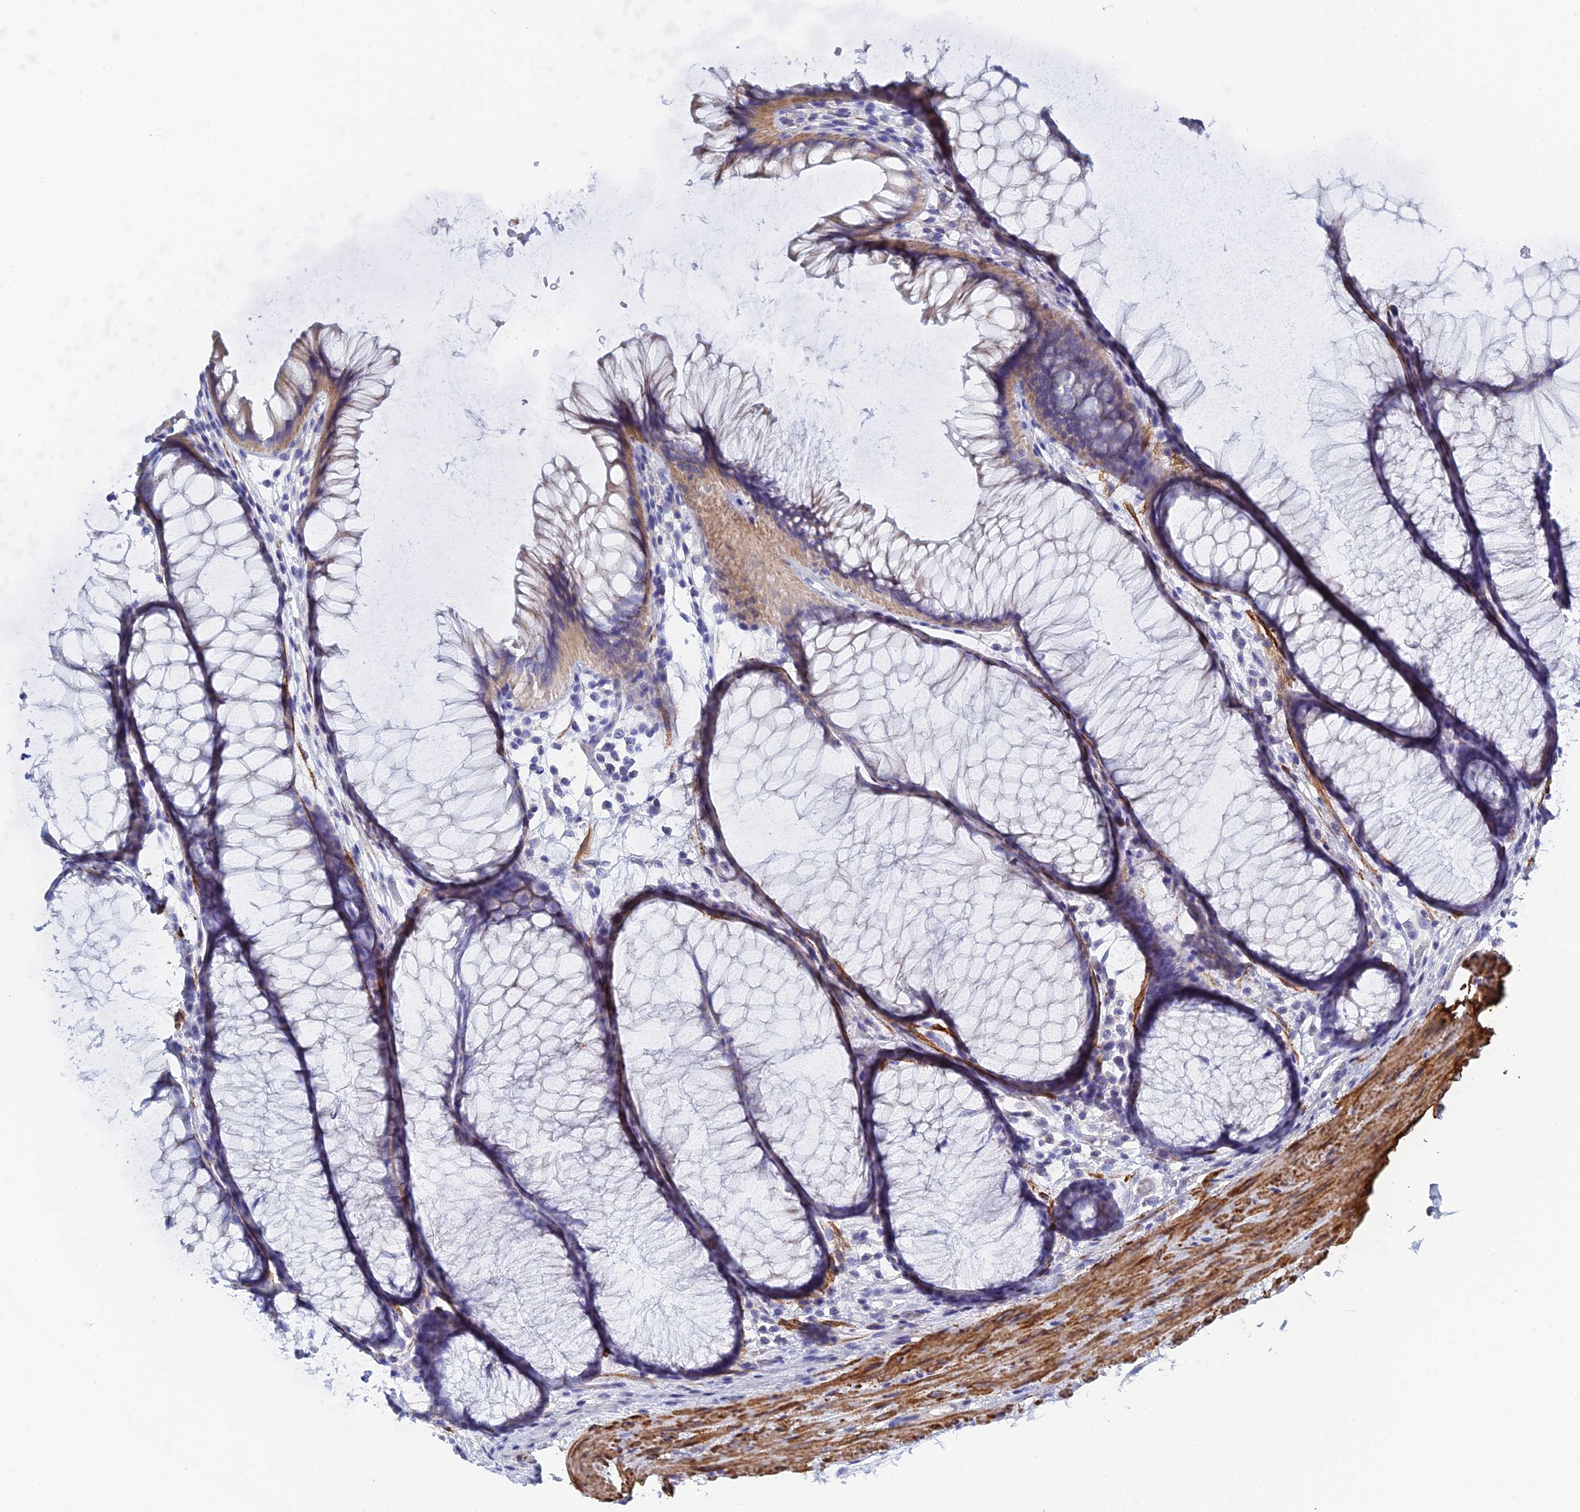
{"staining": {"intensity": "negative", "quantity": "none", "location": "none"}, "tissue": "colon", "cell_type": "Endothelial cells", "image_type": "normal", "snomed": [{"axis": "morphology", "description": "Normal tissue, NOS"}, {"axis": "topography", "description": "Colon"}], "caption": "Unremarkable colon was stained to show a protein in brown. There is no significant expression in endothelial cells. (DAB (3,3'-diaminobenzidine) immunohistochemistry (IHC) with hematoxylin counter stain).", "gene": "PCDHA8", "patient": {"sex": "female", "age": 82}}